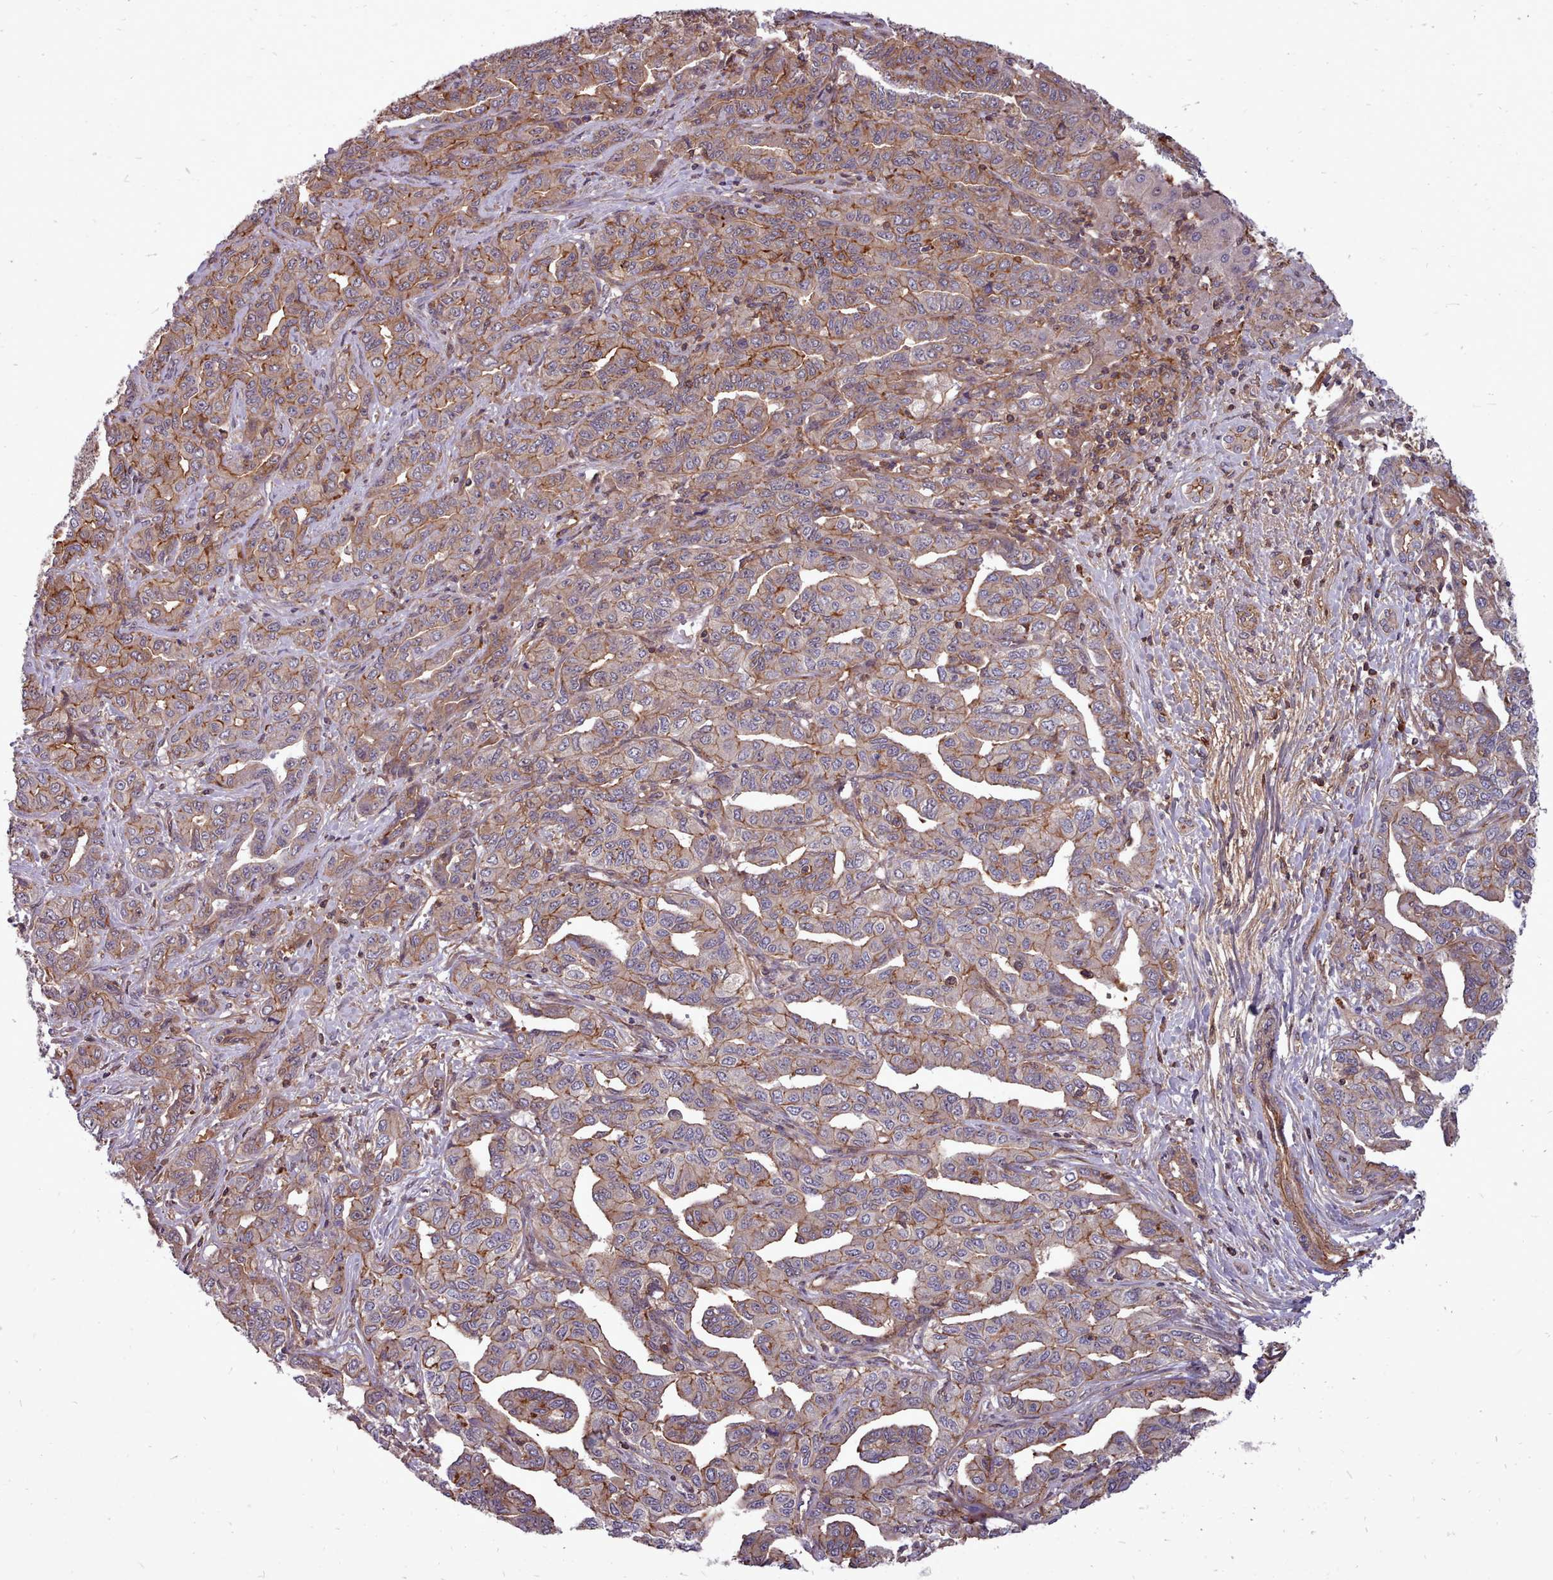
{"staining": {"intensity": "weak", "quantity": ">75%", "location": "cytoplasmic/membranous"}, "tissue": "liver cancer", "cell_type": "Tumor cells", "image_type": "cancer", "snomed": [{"axis": "morphology", "description": "Cholangiocarcinoma"}, {"axis": "topography", "description": "Liver"}], "caption": "Protein staining of liver cancer tissue reveals weak cytoplasmic/membranous positivity in about >75% of tumor cells.", "gene": "STUB1", "patient": {"sex": "male", "age": 59}}